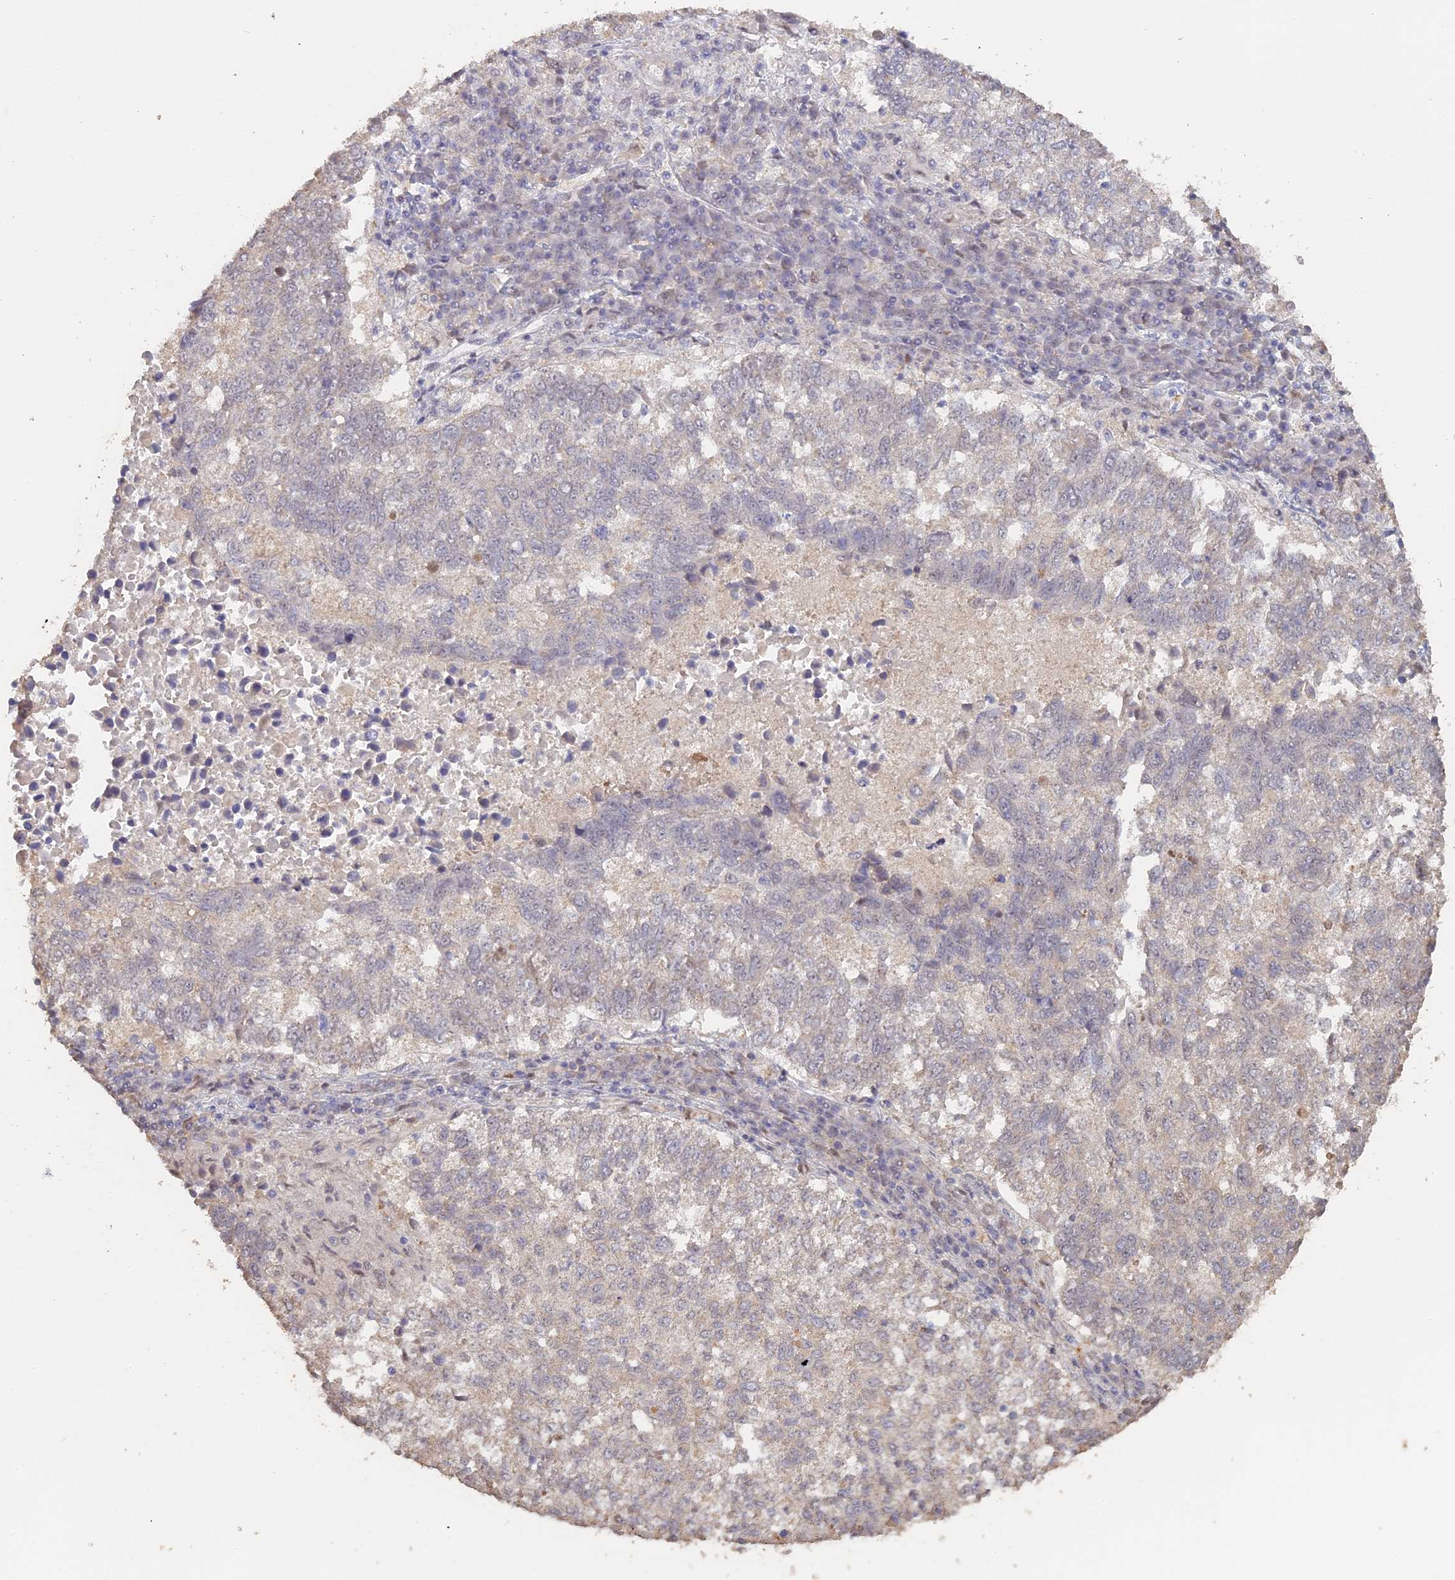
{"staining": {"intensity": "negative", "quantity": "none", "location": "none"}, "tissue": "lung cancer", "cell_type": "Tumor cells", "image_type": "cancer", "snomed": [{"axis": "morphology", "description": "Squamous cell carcinoma, NOS"}, {"axis": "topography", "description": "Lung"}], "caption": "This is an IHC histopathology image of human lung squamous cell carcinoma. There is no positivity in tumor cells.", "gene": "PSMC6", "patient": {"sex": "male", "age": 73}}